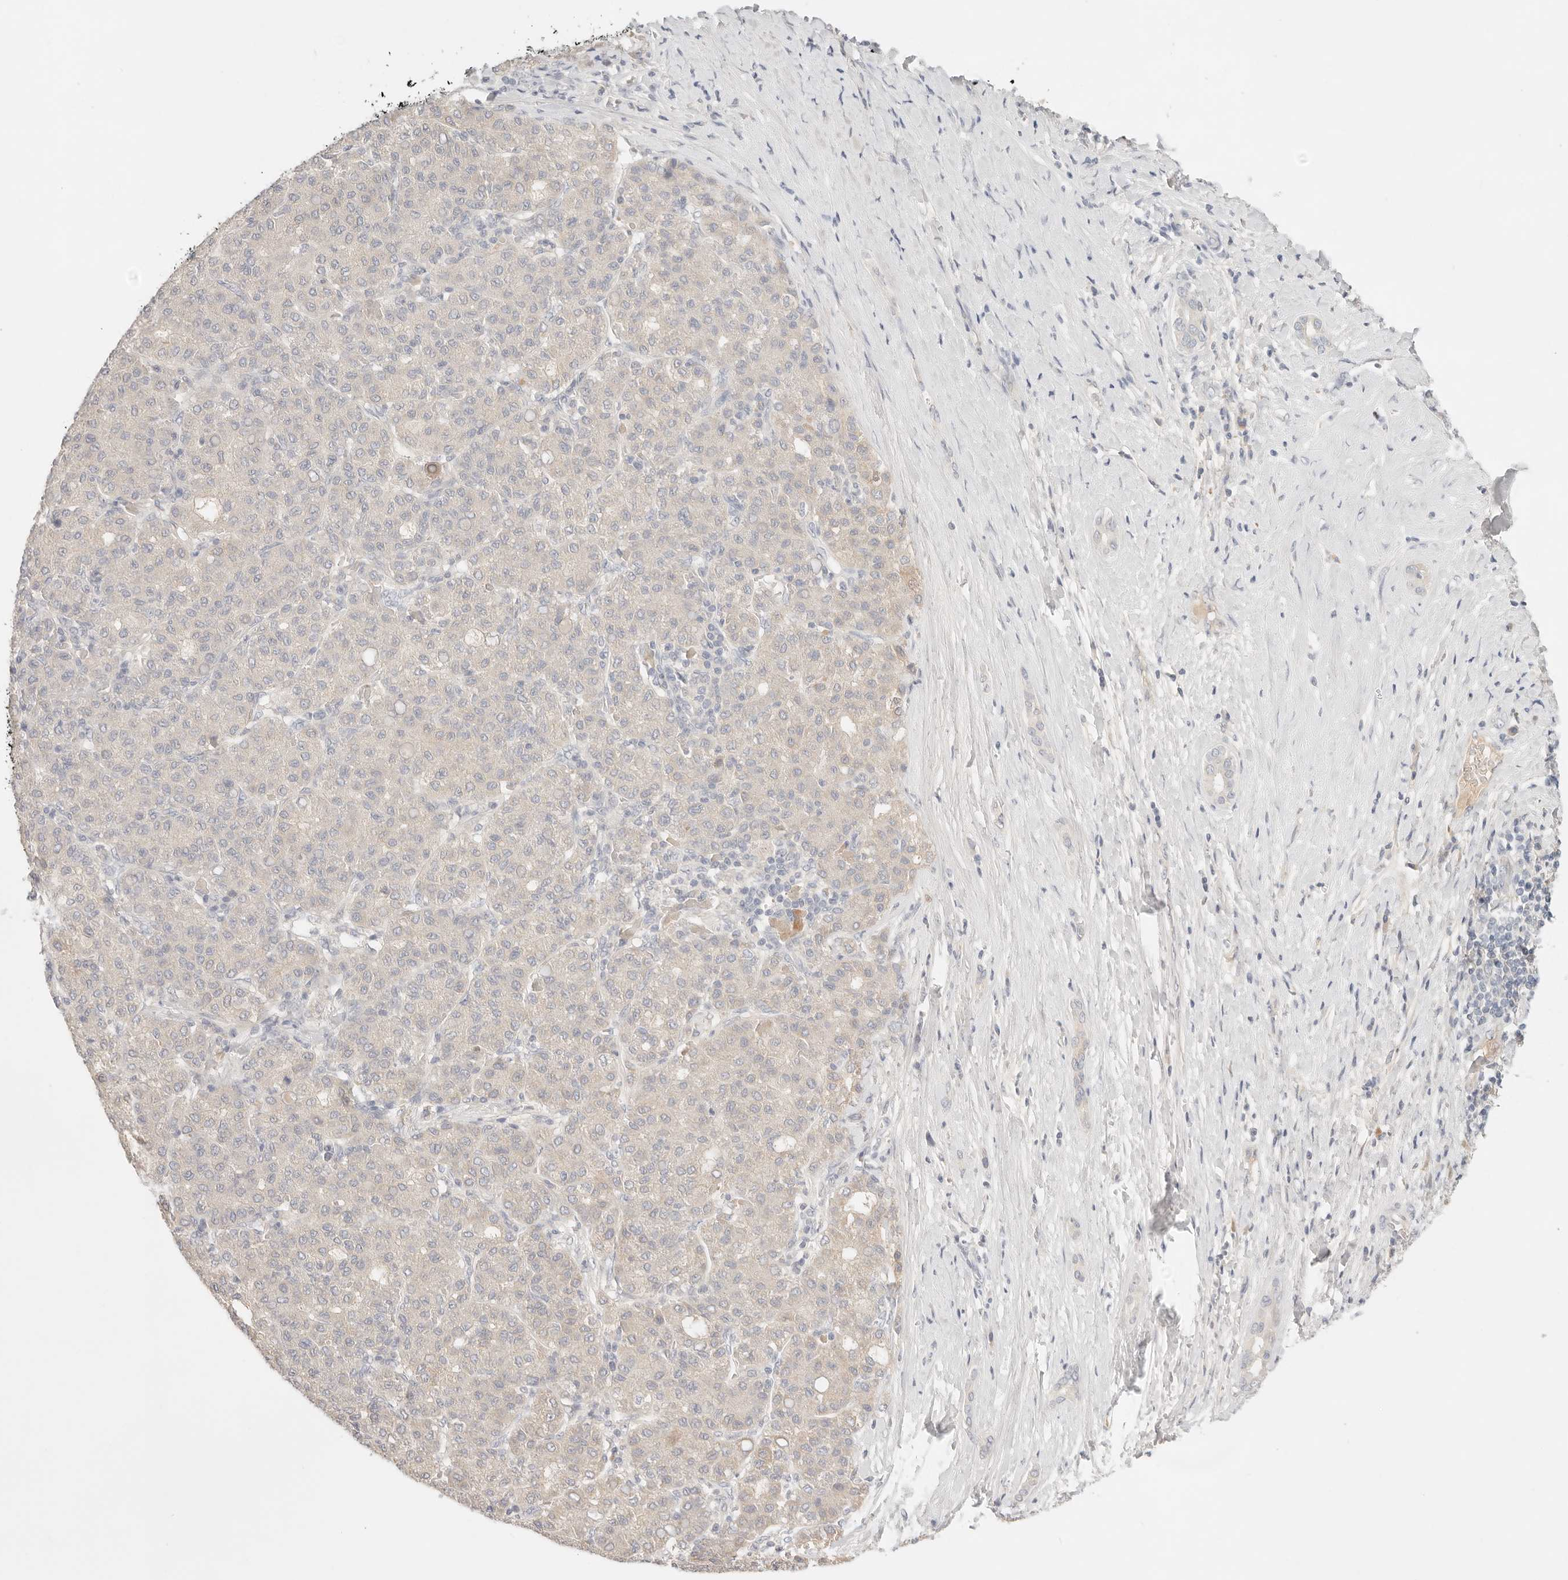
{"staining": {"intensity": "weak", "quantity": "25%-75%", "location": "cytoplasmic/membranous"}, "tissue": "liver cancer", "cell_type": "Tumor cells", "image_type": "cancer", "snomed": [{"axis": "morphology", "description": "Carcinoma, Hepatocellular, NOS"}, {"axis": "topography", "description": "Liver"}], "caption": "Tumor cells display low levels of weak cytoplasmic/membranous staining in about 25%-75% of cells in human liver hepatocellular carcinoma.", "gene": "SPHK1", "patient": {"sex": "male", "age": 65}}